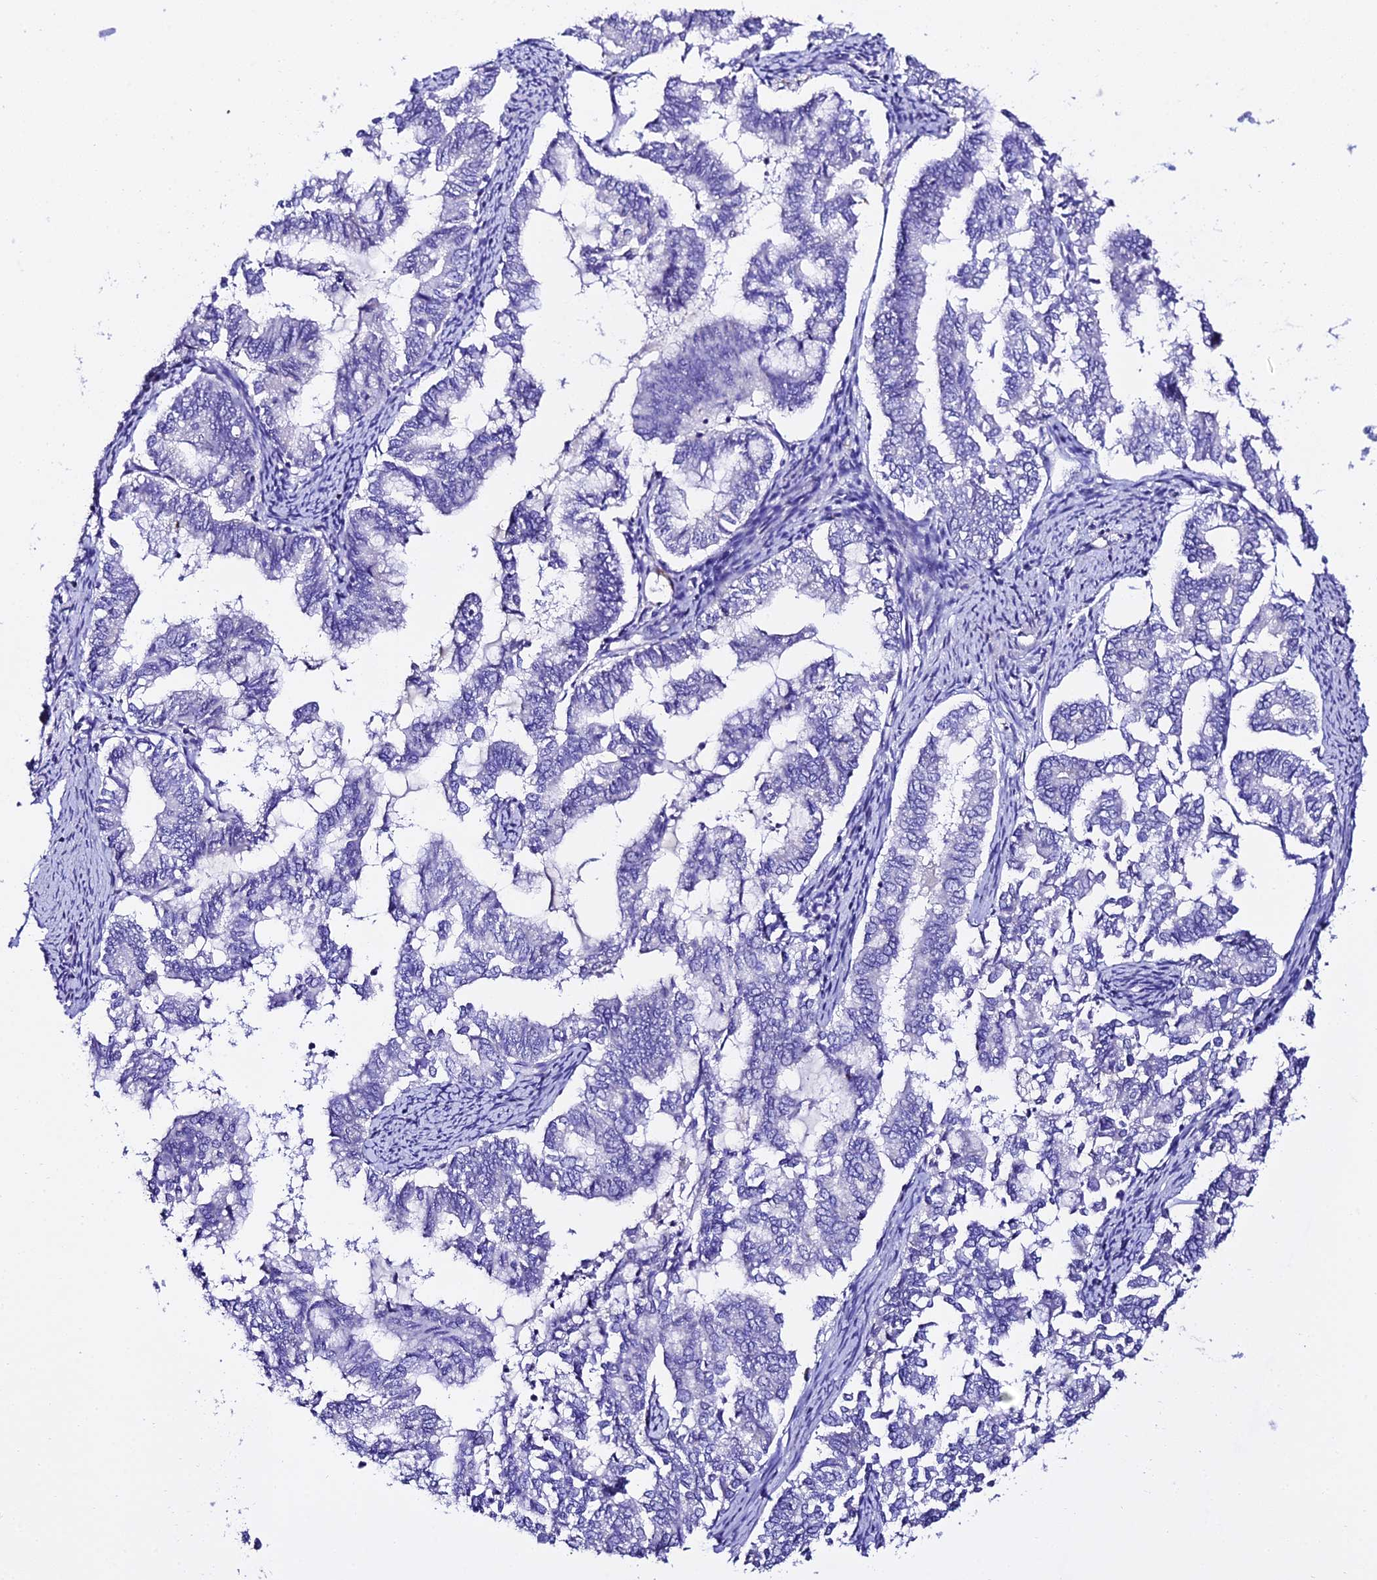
{"staining": {"intensity": "negative", "quantity": "none", "location": "none"}, "tissue": "endometrial cancer", "cell_type": "Tumor cells", "image_type": "cancer", "snomed": [{"axis": "morphology", "description": "Adenocarcinoma, NOS"}, {"axis": "topography", "description": "Endometrium"}], "caption": "Micrograph shows no significant protein expression in tumor cells of endometrial cancer. (Brightfield microscopy of DAB immunohistochemistry (IHC) at high magnification).", "gene": "TMEM117", "patient": {"sex": "female", "age": 79}}